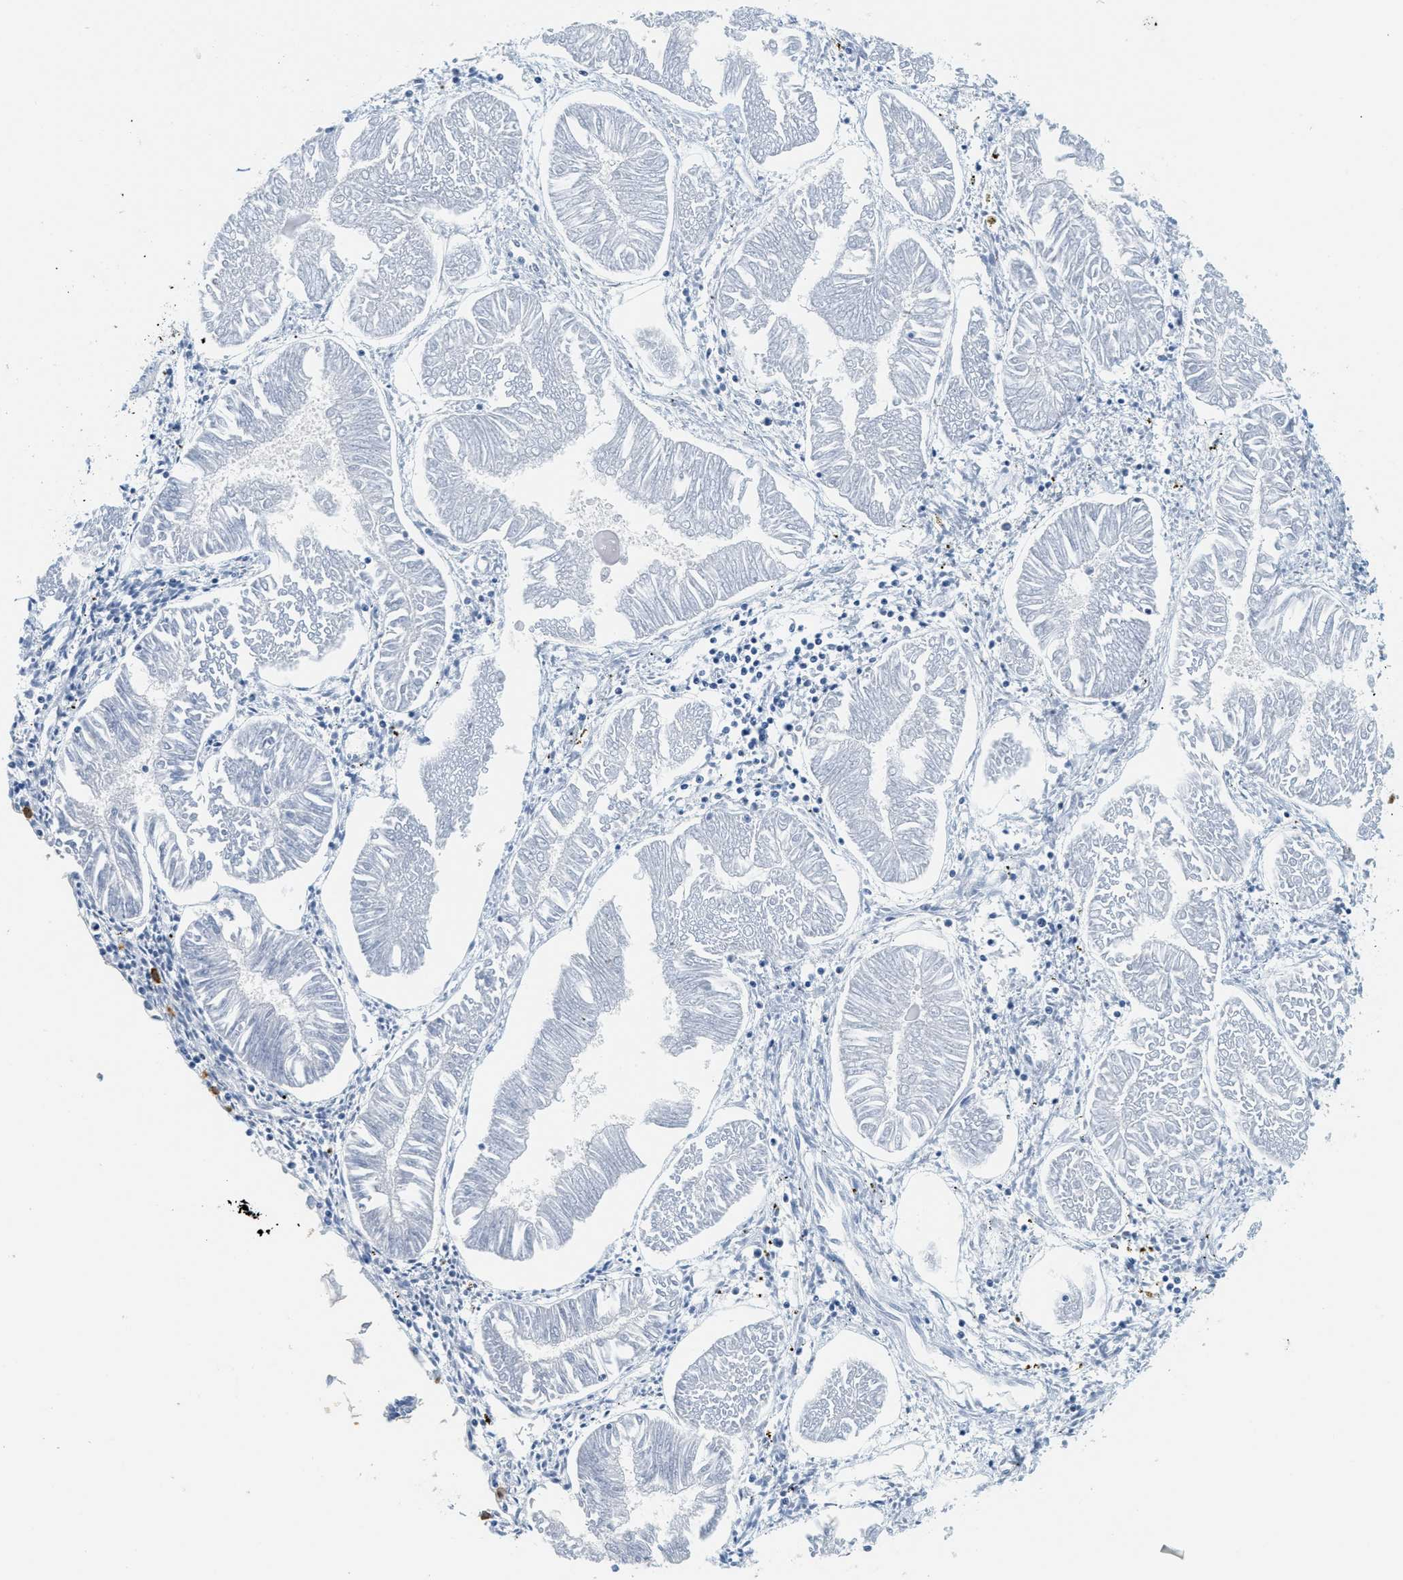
{"staining": {"intensity": "negative", "quantity": "none", "location": "none"}, "tissue": "endometrial cancer", "cell_type": "Tumor cells", "image_type": "cancer", "snomed": [{"axis": "morphology", "description": "Adenocarcinoma, NOS"}, {"axis": "topography", "description": "Endometrium"}], "caption": "DAB (3,3'-diaminobenzidine) immunohistochemical staining of endometrial adenocarcinoma shows no significant positivity in tumor cells.", "gene": "LCN2", "patient": {"sex": "female", "age": 53}}